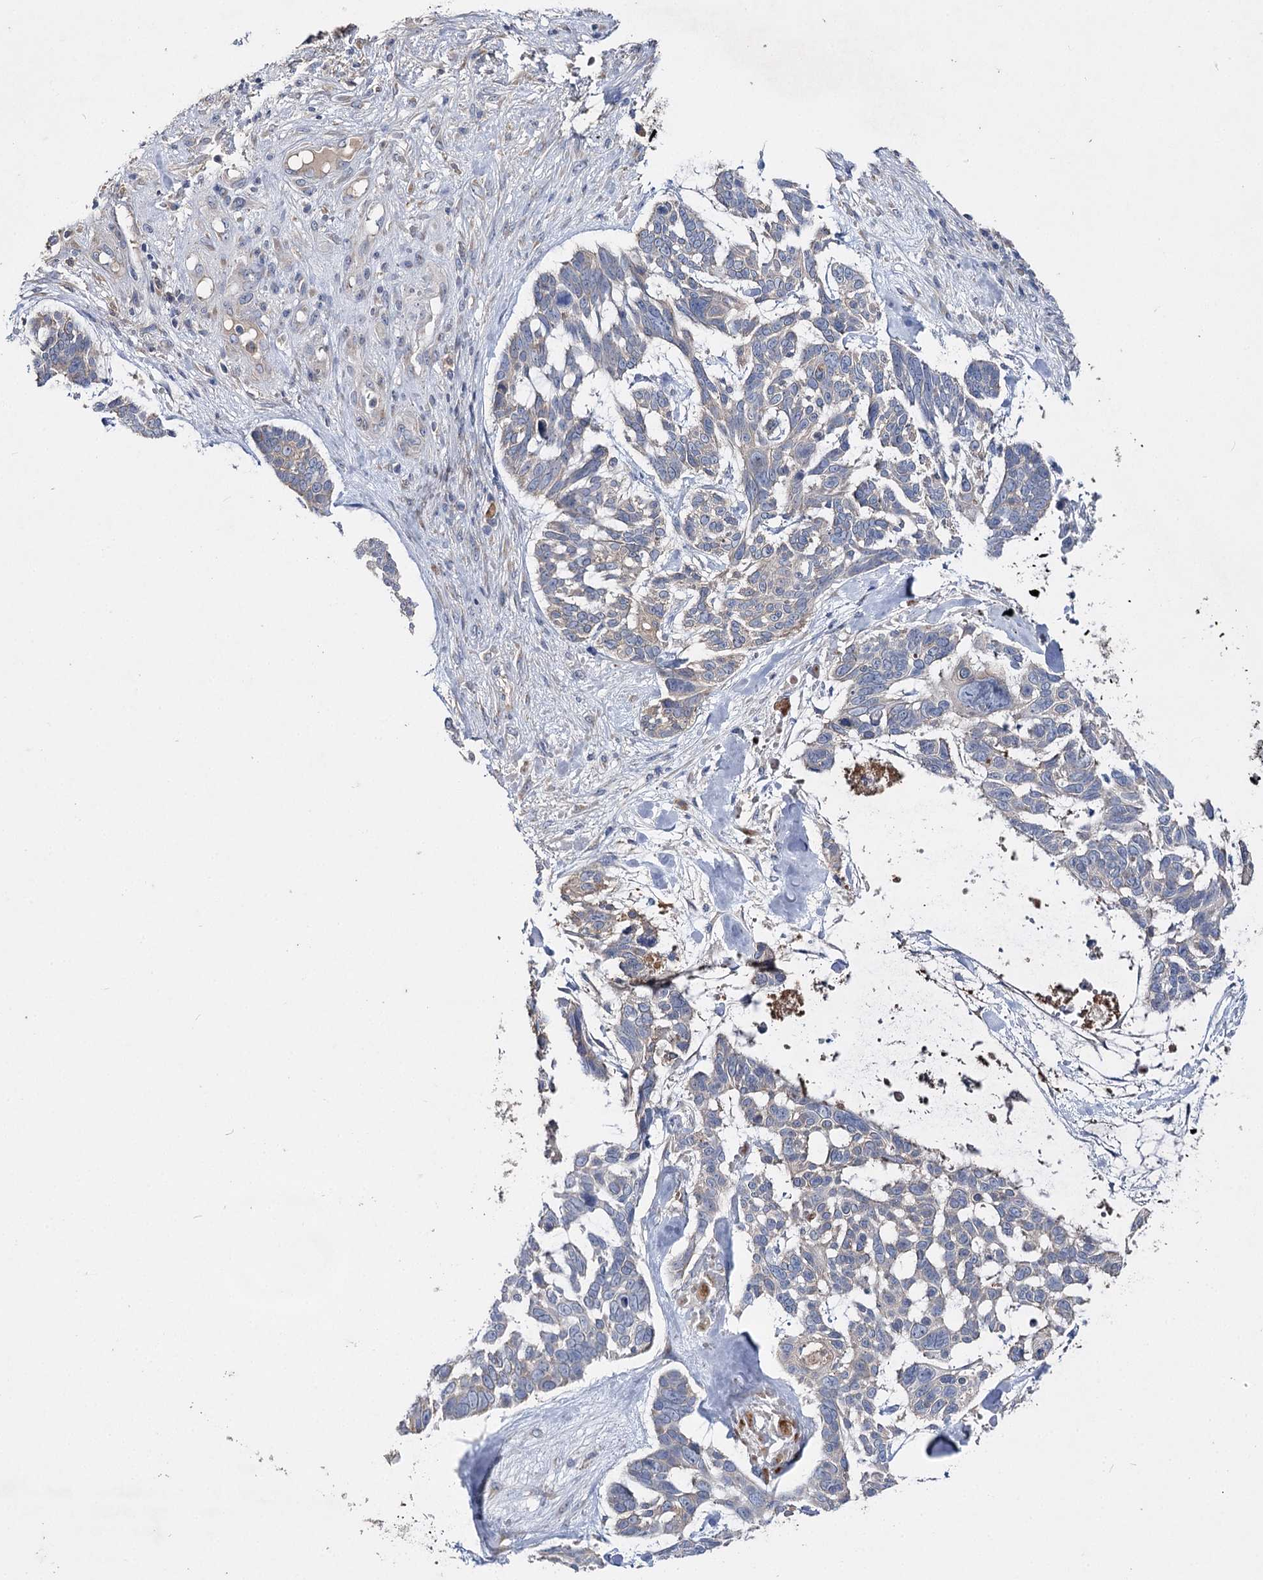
{"staining": {"intensity": "negative", "quantity": "none", "location": "none"}, "tissue": "skin cancer", "cell_type": "Tumor cells", "image_type": "cancer", "snomed": [{"axis": "morphology", "description": "Basal cell carcinoma"}, {"axis": "topography", "description": "Skin"}], "caption": "Micrograph shows no protein staining in tumor cells of skin cancer tissue.", "gene": "IL1RAP", "patient": {"sex": "male", "age": 88}}